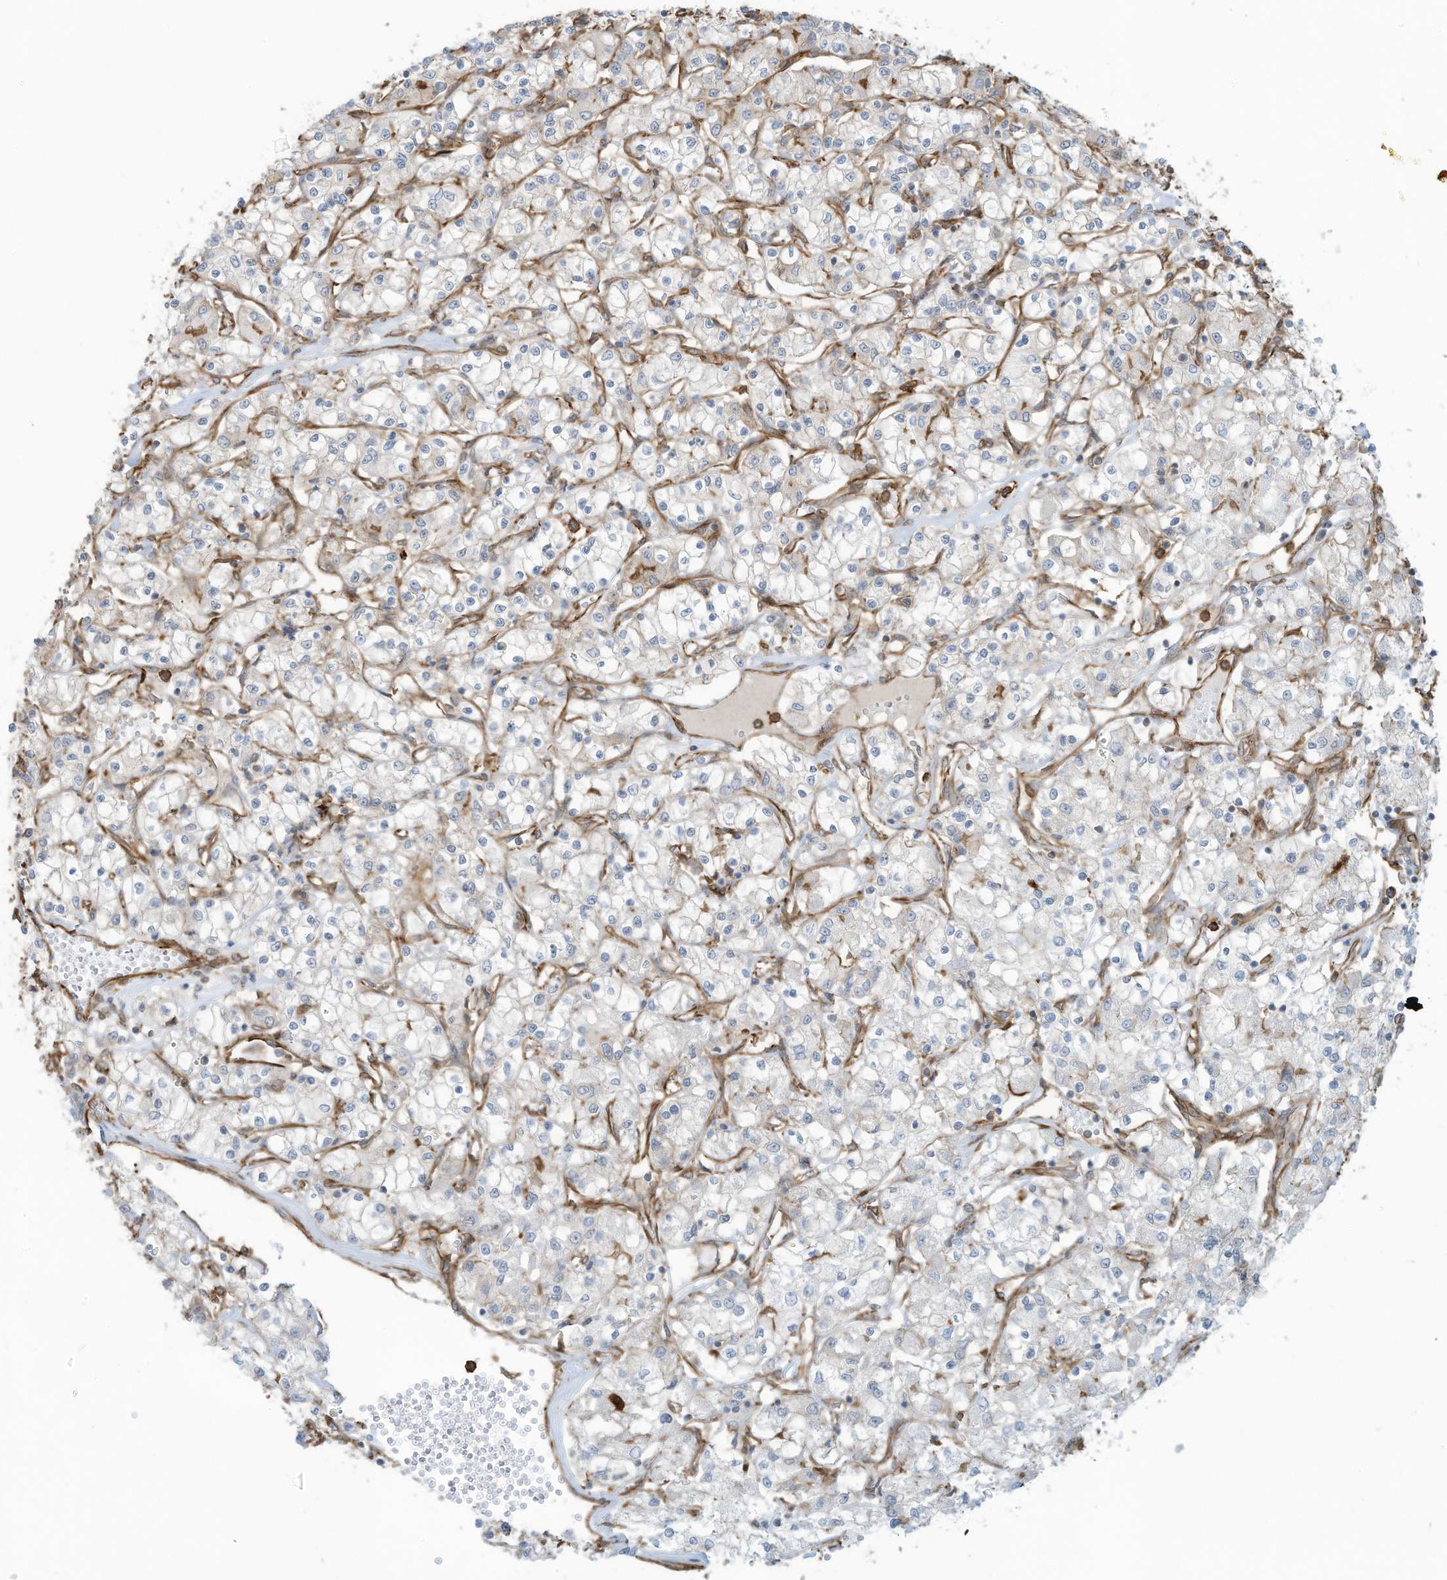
{"staining": {"intensity": "negative", "quantity": "none", "location": "none"}, "tissue": "renal cancer", "cell_type": "Tumor cells", "image_type": "cancer", "snomed": [{"axis": "morphology", "description": "Adenocarcinoma, NOS"}, {"axis": "topography", "description": "Kidney"}], "caption": "IHC photomicrograph of renal cancer stained for a protein (brown), which demonstrates no expression in tumor cells.", "gene": "SLC9A2", "patient": {"sex": "female", "age": 59}}